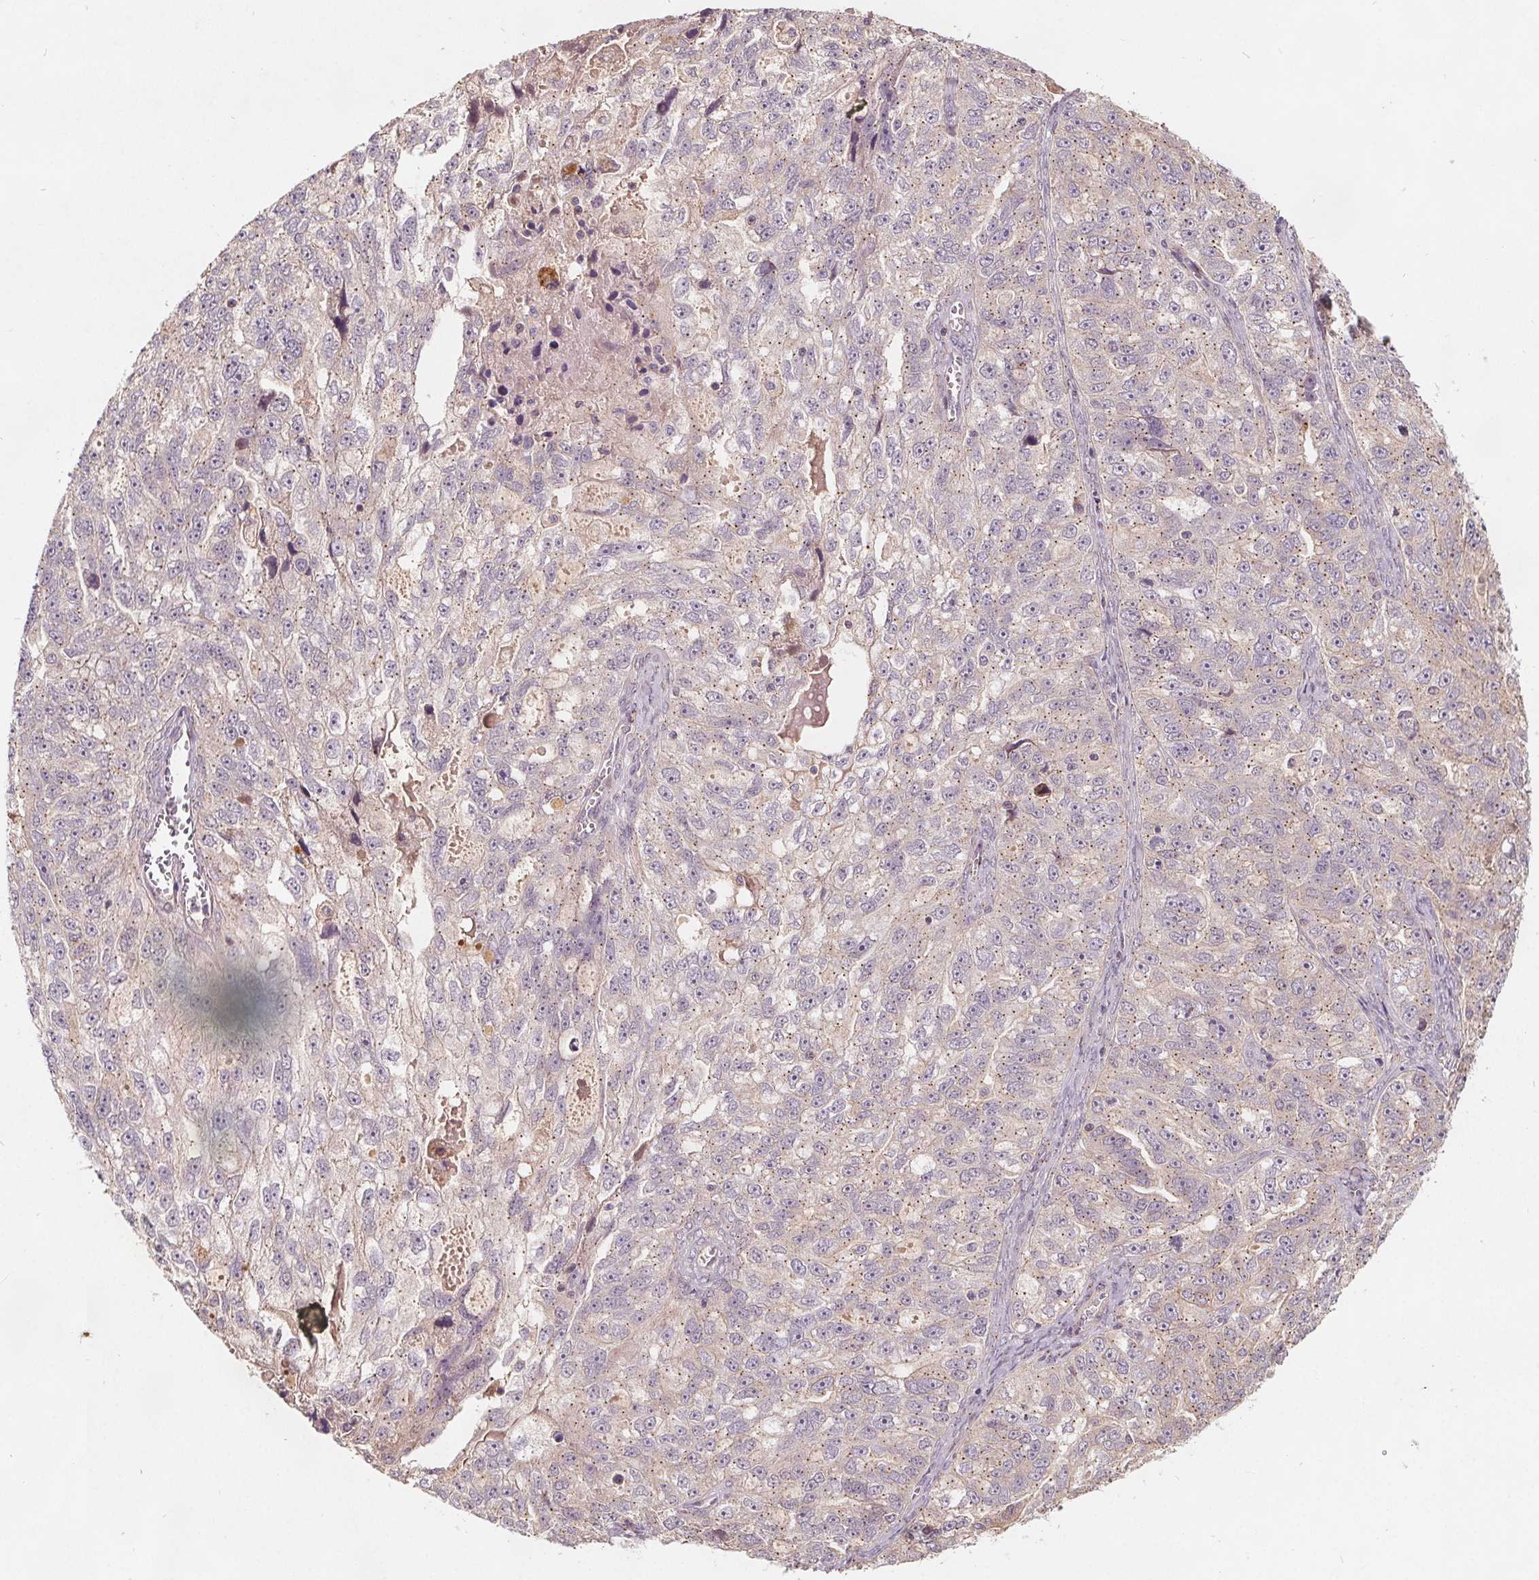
{"staining": {"intensity": "negative", "quantity": "none", "location": "none"}, "tissue": "ovarian cancer", "cell_type": "Tumor cells", "image_type": "cancer", "snomed": [{"axis": "morphology", "description": "Cystadenocarcinoma, serous, NOS"}, {"axis": "topography", "description": "Ovary"}], "caption": "A high-resolution image shows immunohistochemistry (IHC) staining of ovarian cancer (serous cystadenocarcinoma), which reveals no significant staining in tumor cells. Nuclei are stained in blue.", "gene": "CSNK1G2", "patient": {"sex": "female", "age": 51}}